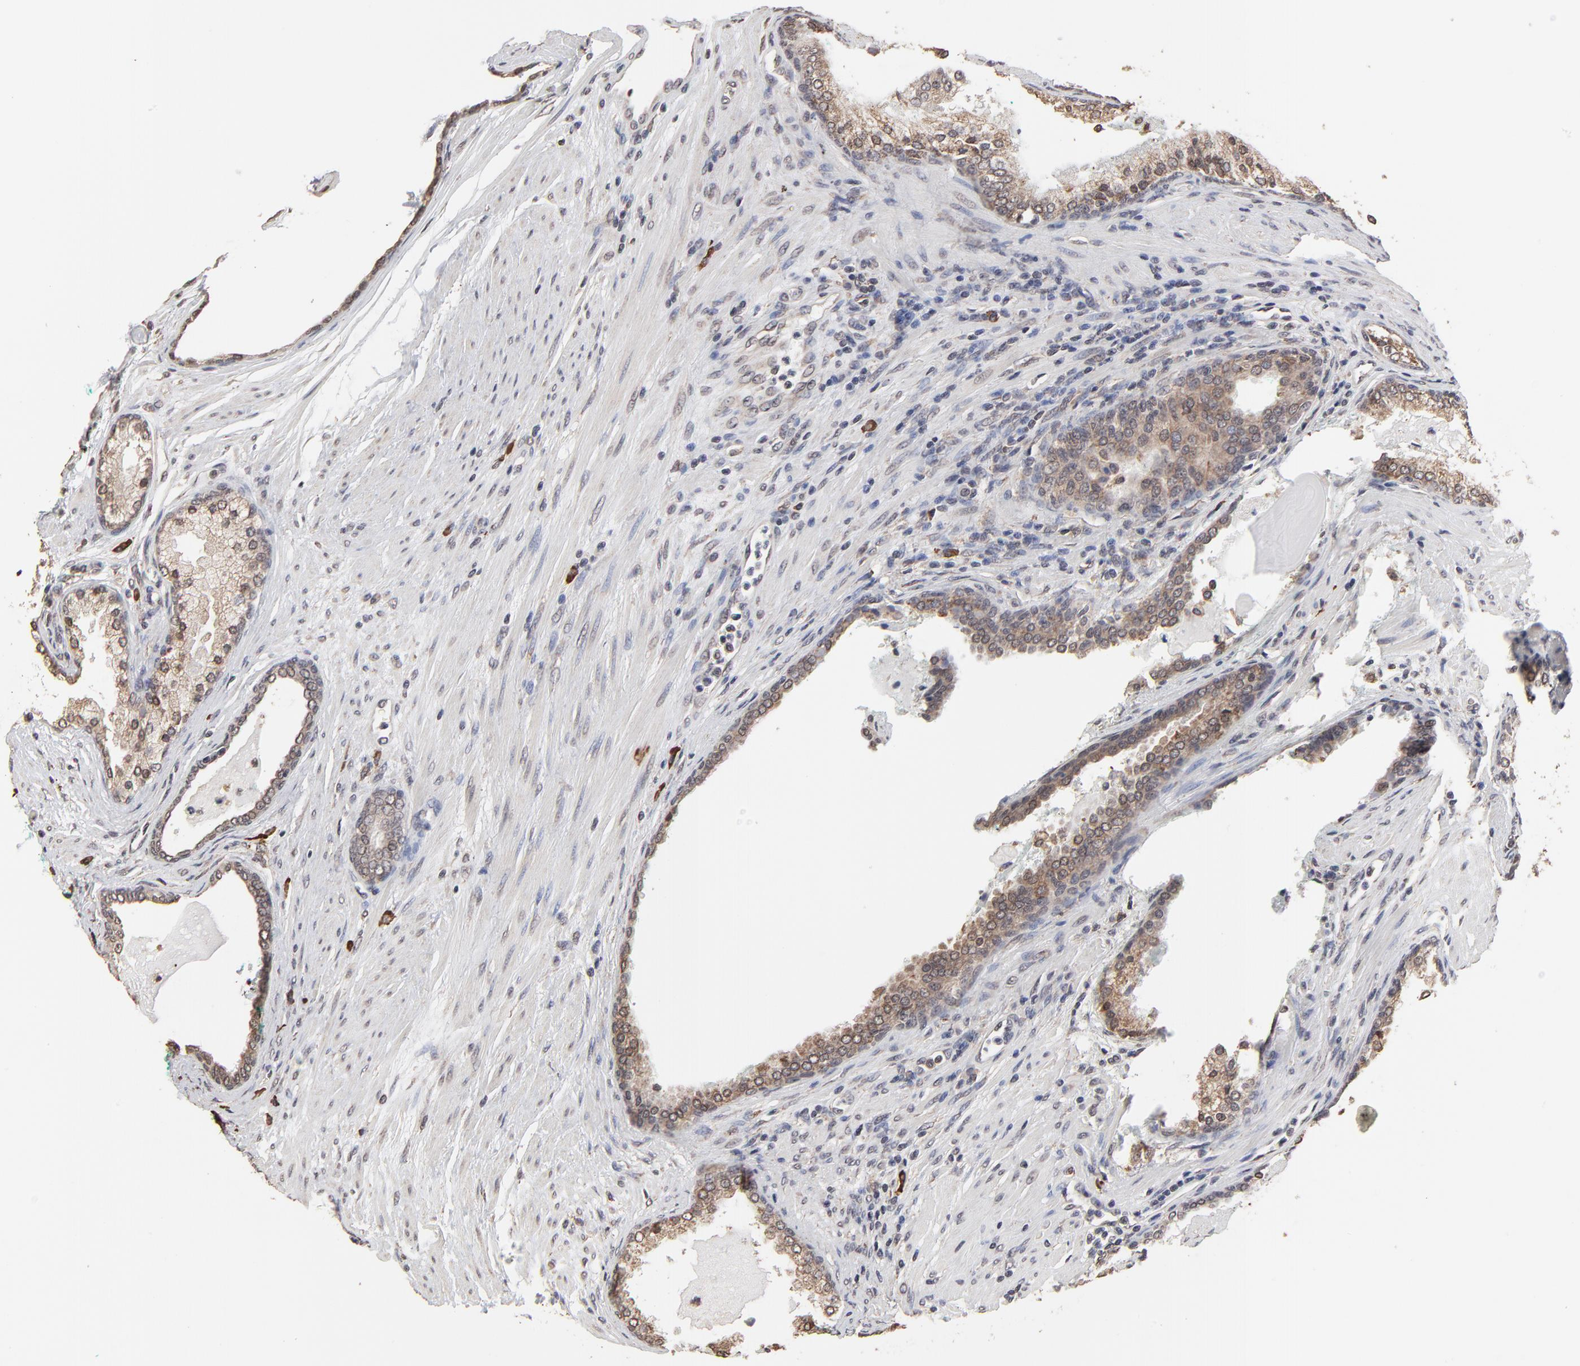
{"staining": {"intensity": "moderate", "quantity": ">75%", "location": "cytoplasmic/membranous"}, "tissue": "prostate cancer", "cell_type": "Tumor cells", "image_type": "cancer", "snomed": [{"axis": "morphology", "description": "Adenocarcinoma, Medium grade"}, {"axis": "topography", "description": "Prostate"}], "caption": "Prostate adenocarcinoma (medium-grade) tissue shows moderate cytoplasmic/membranous expression in approximately >75% of tumor cells", "gene": "CHM", "patient": {"sex": "male", "age": 72}}